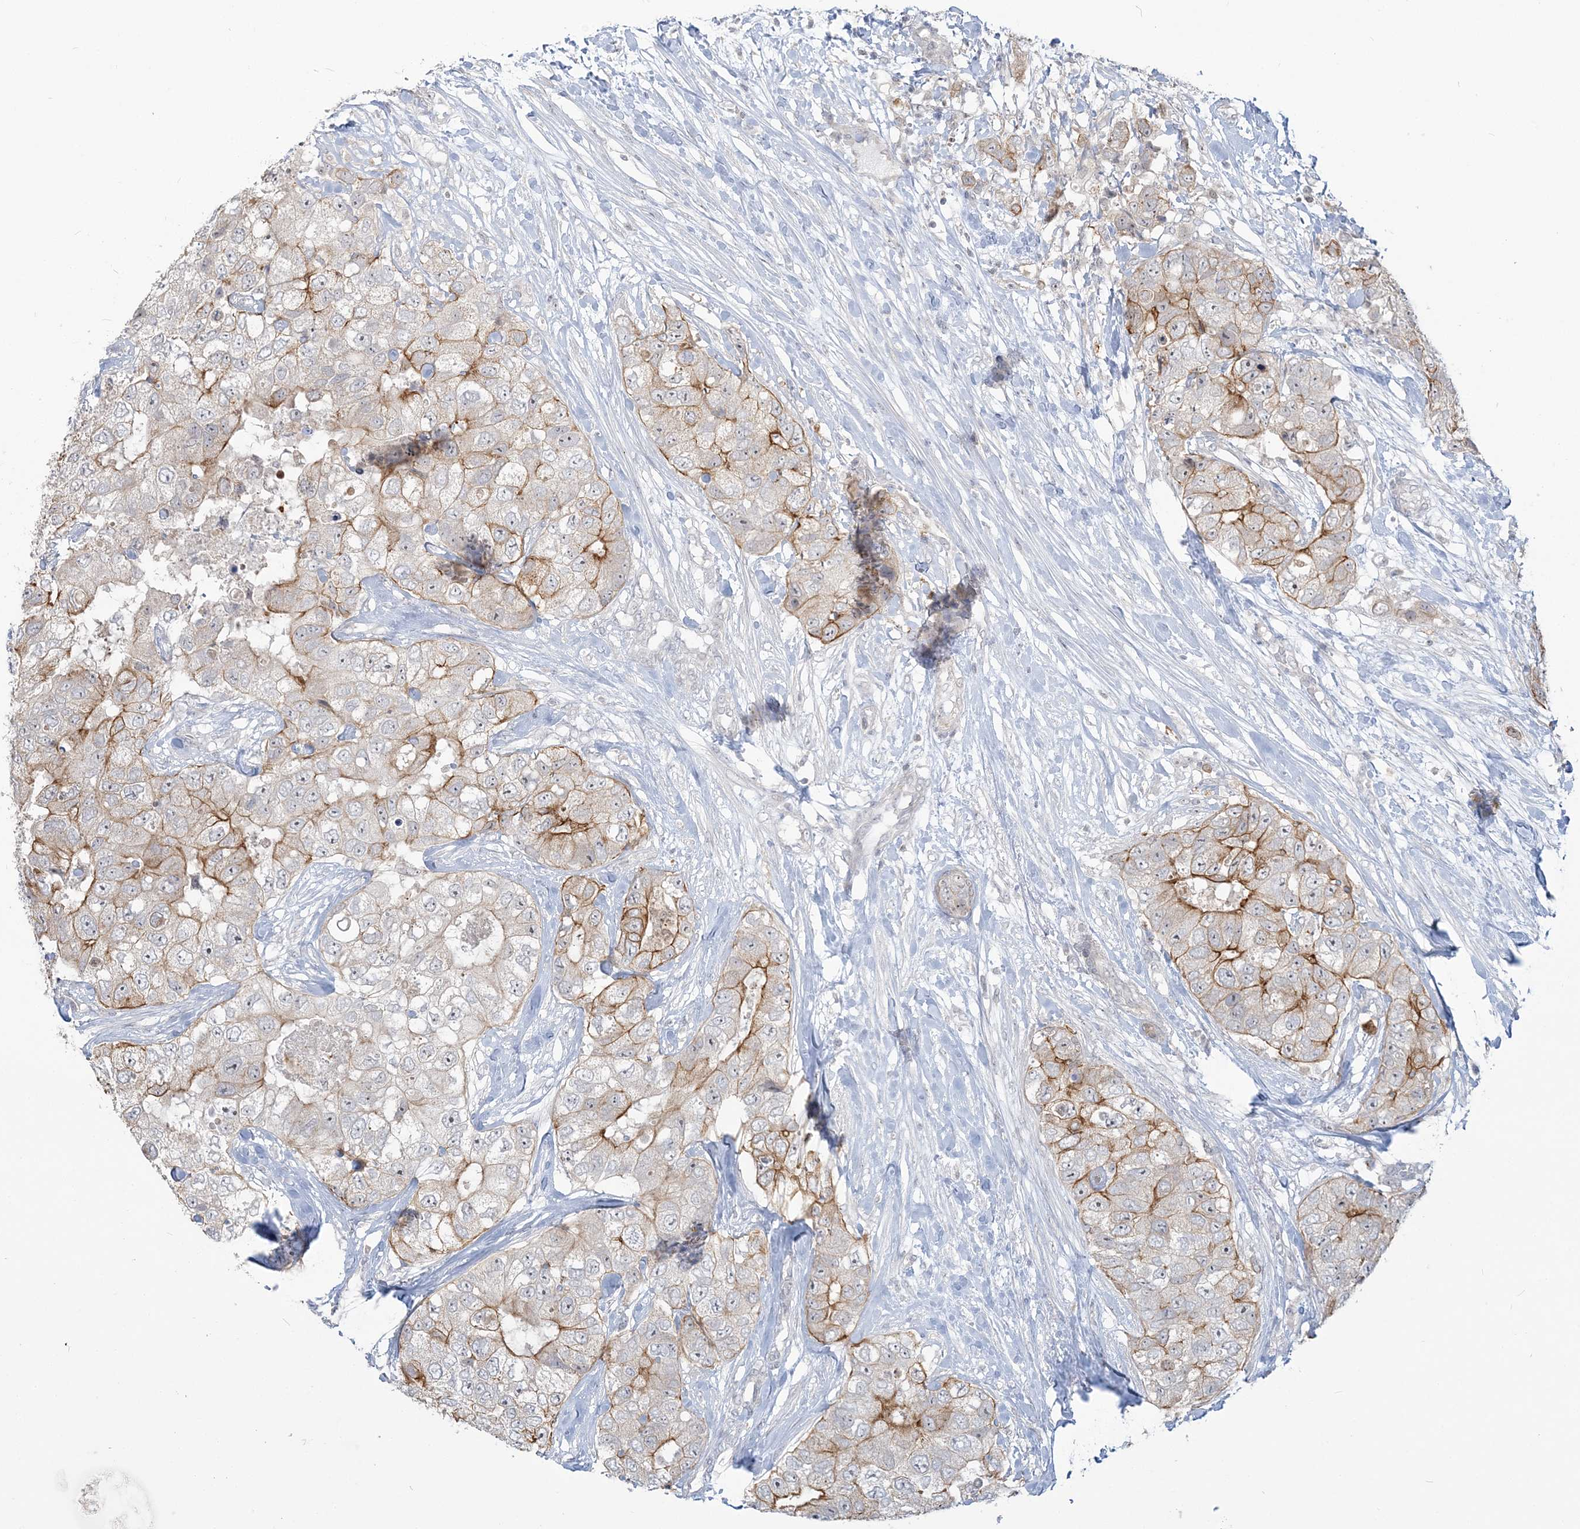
{"staining": {"intensity": "moderate", "quantity": "25%-75%", "location": "cytoplasmic/membranous"}, "tissue": "breast cancer", "cell_type": "Tumor cells", "image_type": "cancer", "snomed": [{"axis": "morphology", "description": "Duct carcinoma"}, {"axis": "topography", "description": "Breast"}], "caption": "Tumor cells exhibit medium levels of moderate cytoplasmic/membranous staining in about 25%-75% of cells in invasive ductal carcinoma (breast).", "gene": "SDAD1", "patient": {"sex": "female", "age": 62}}